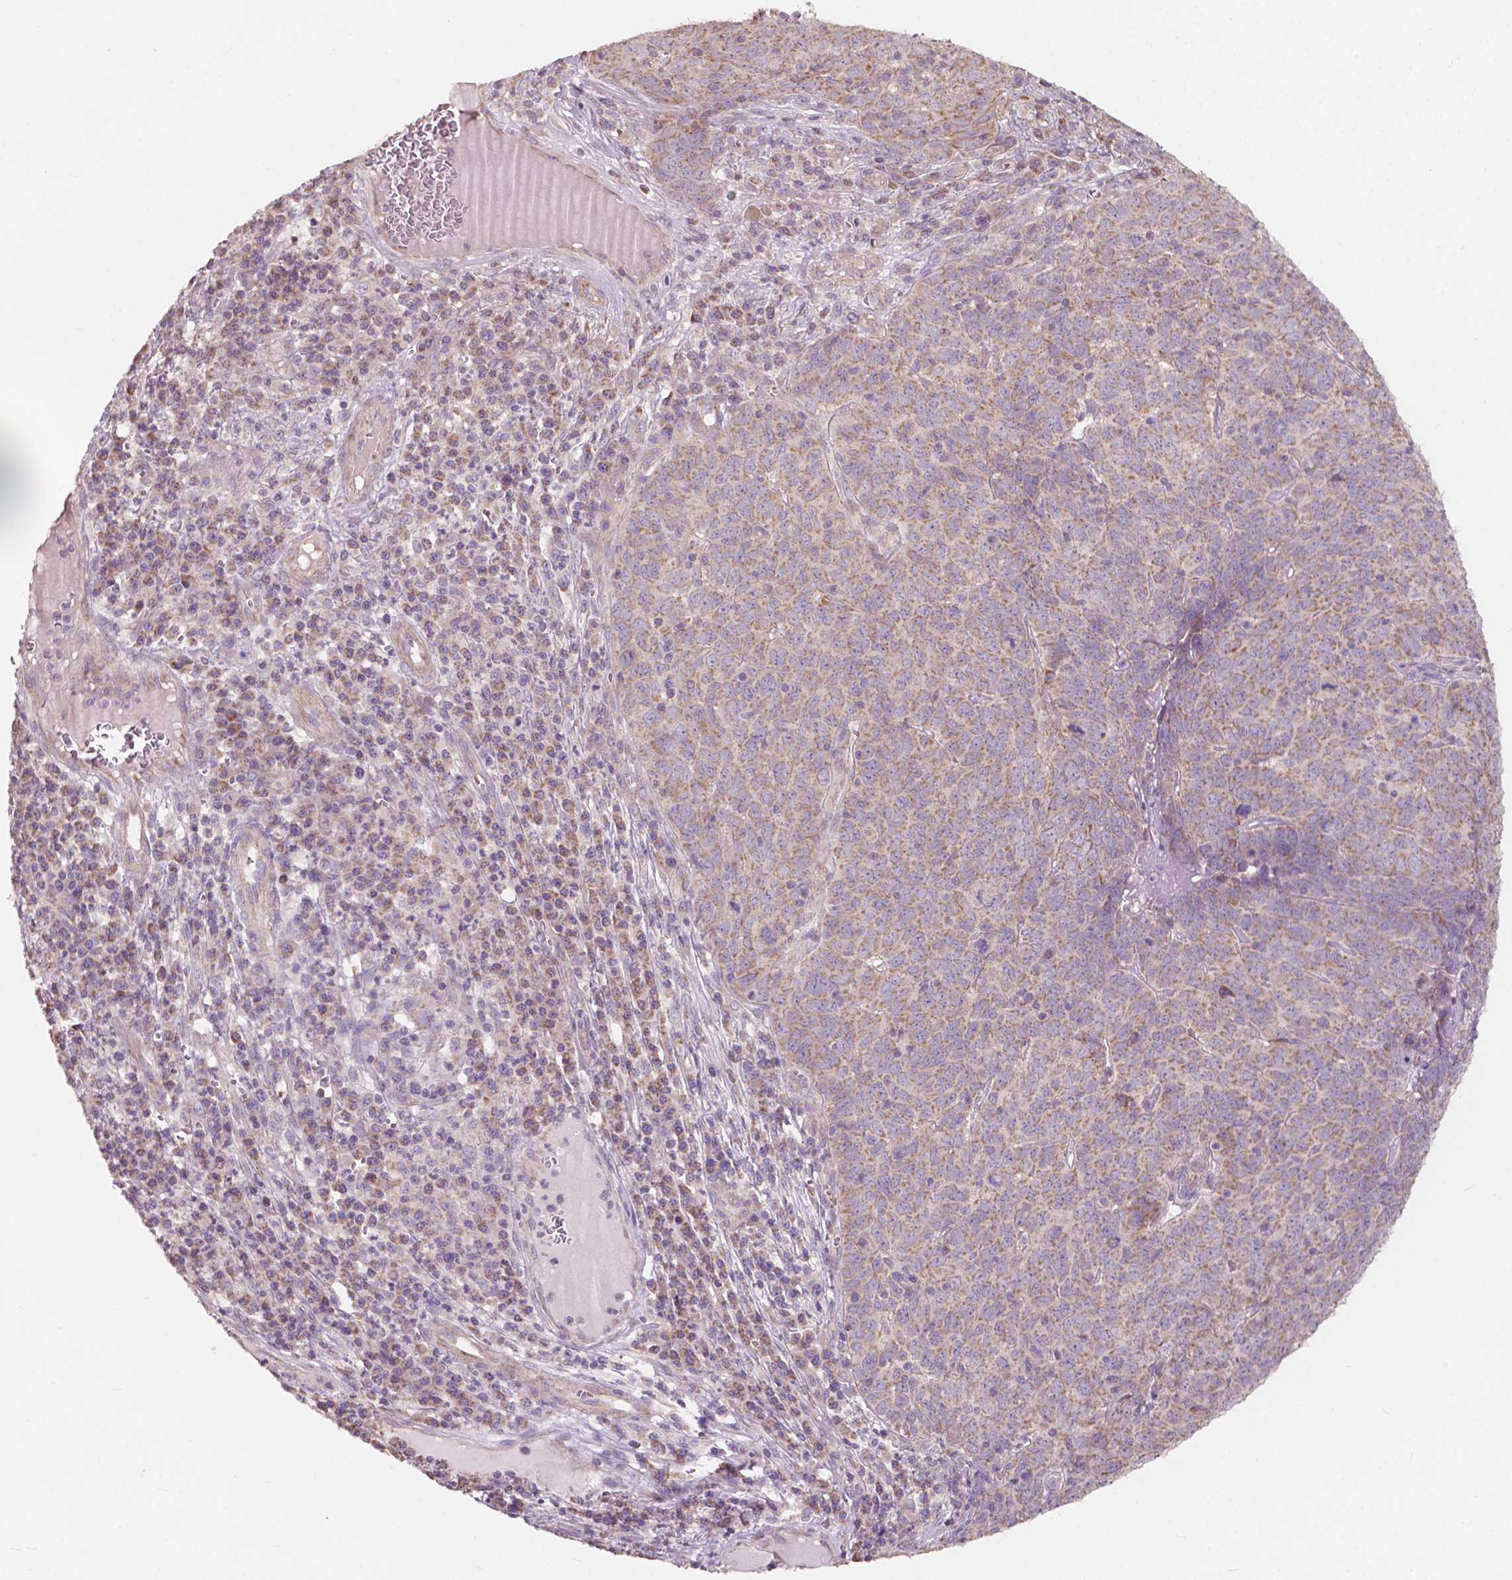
{"staining": {"intensity": "moderate", "quantity": ">75%", "location": "cytoplasmic/membranous"}, "tissue": "skin cancer", "cell_type": "Tumor cells", "image_type": "cancer", "snomed": [{"axis": "morphology", "description": "Squamous cell carcinoma, NOS"}, {"axis": "topography", "description": "Skin"}, {"axis": "topography", "description": "Anal"}], "caption": "Moderate cytoplasmic/membranous staining for a protein is identified in about >75% of tumor cells of skin squamous cell carcinoma using IHC.", "gene": "NDUFA10", "patient": {"sex": "female", "age": 51}}